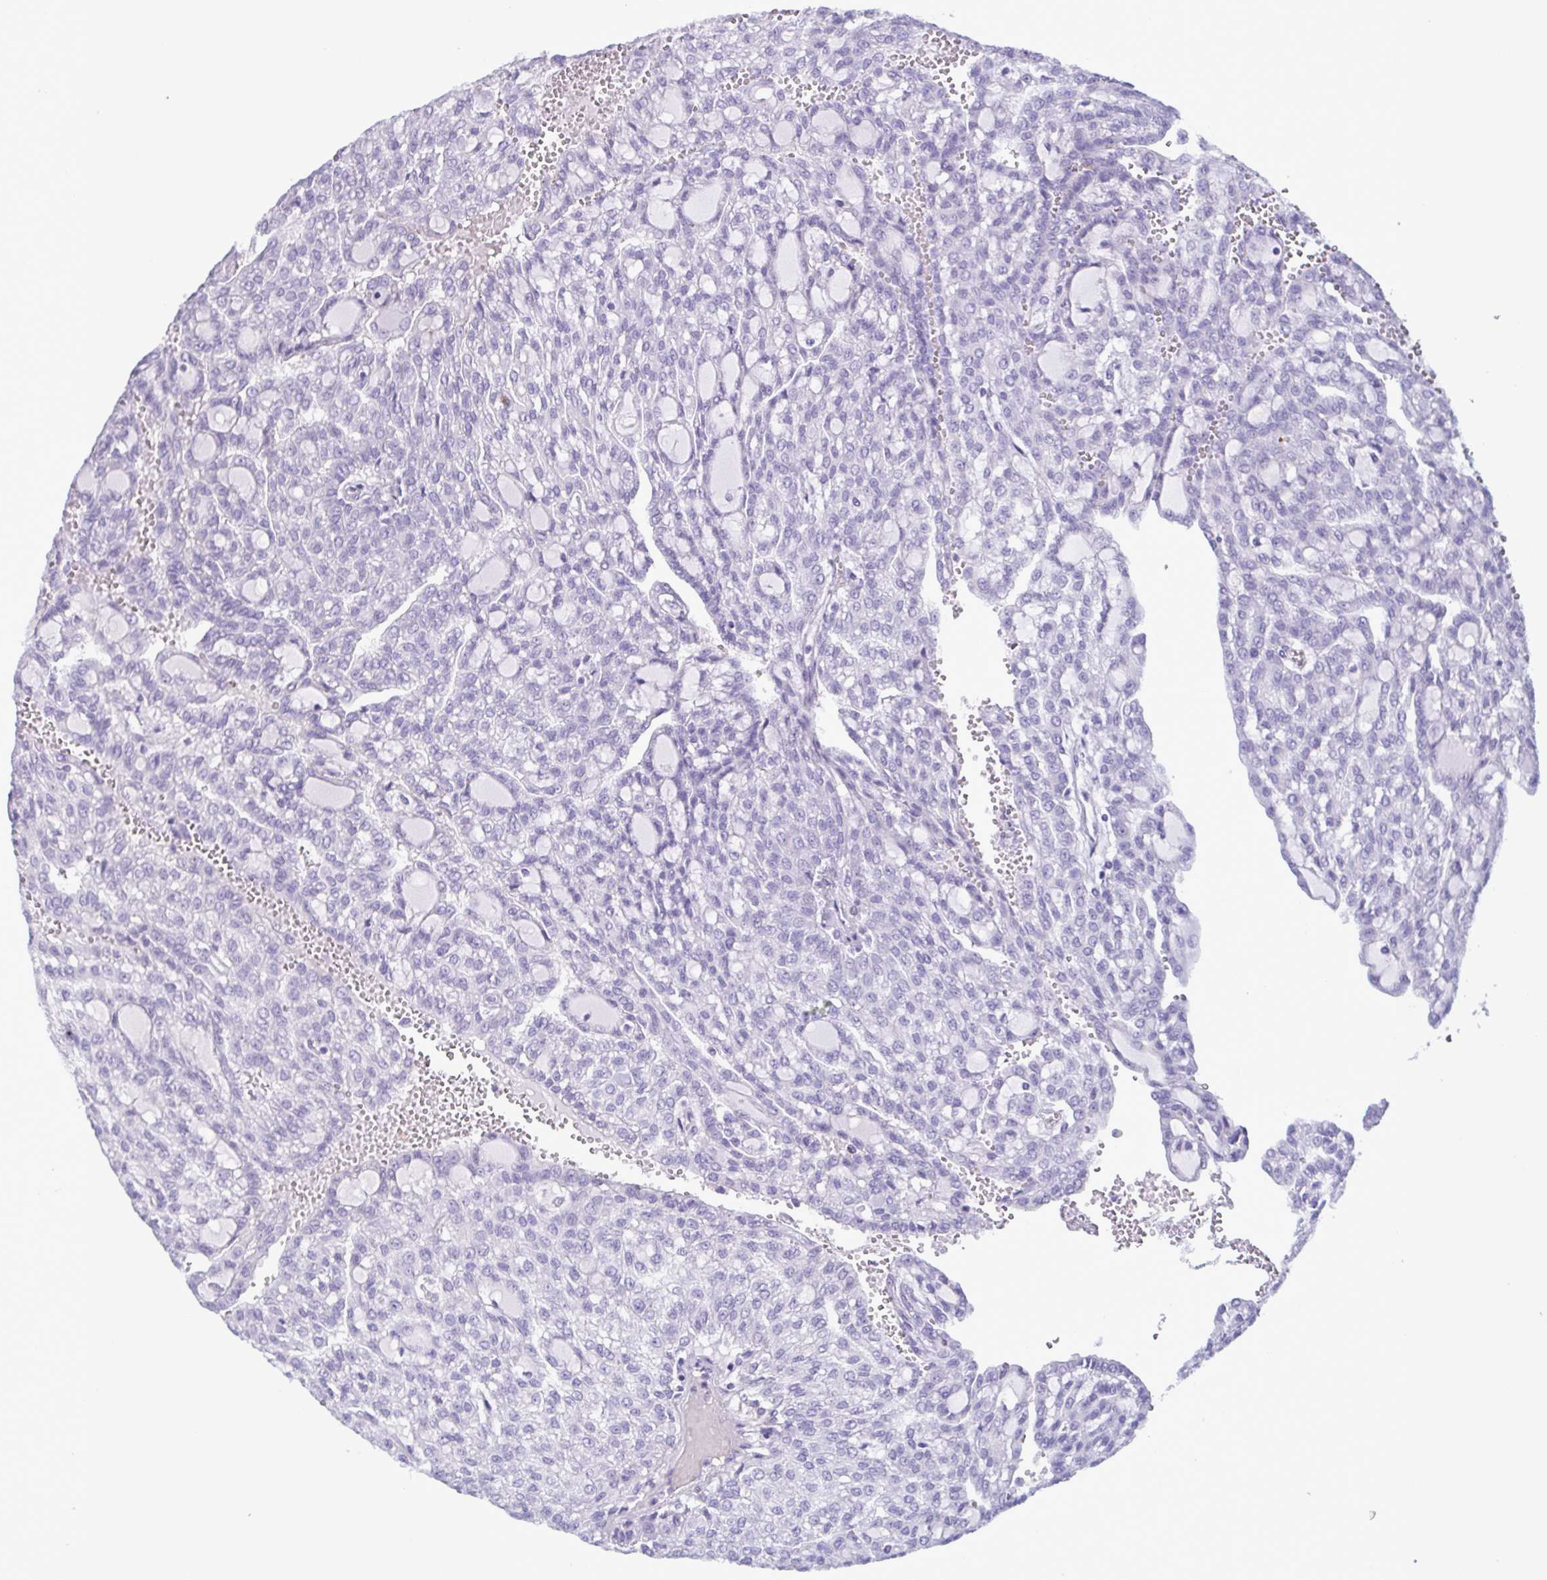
{"staining": {"intensity": "negative", "quantity": "none", "location": "none"}, "tissue": "renal cancer", "cell_type": "Tumor cells", "image_type": "cancer", "snomed": [{"axis": "morphology", "description": "Adenocarcinoma, NOS"}, {"axis": "topography", "description": "Kidney"}], "caption": "Tumor cells are negative for protein expression in human renal adenocarcinoma. (Stains: DAB (3,3'-diaminobenzidine) immunohistochemistry (IHC) with hematoxylin counter stain, Microscopy: brightfield microscopy at high magnification).", "gene": "LTF", "patient": {"sex": "male", "age": 63}}